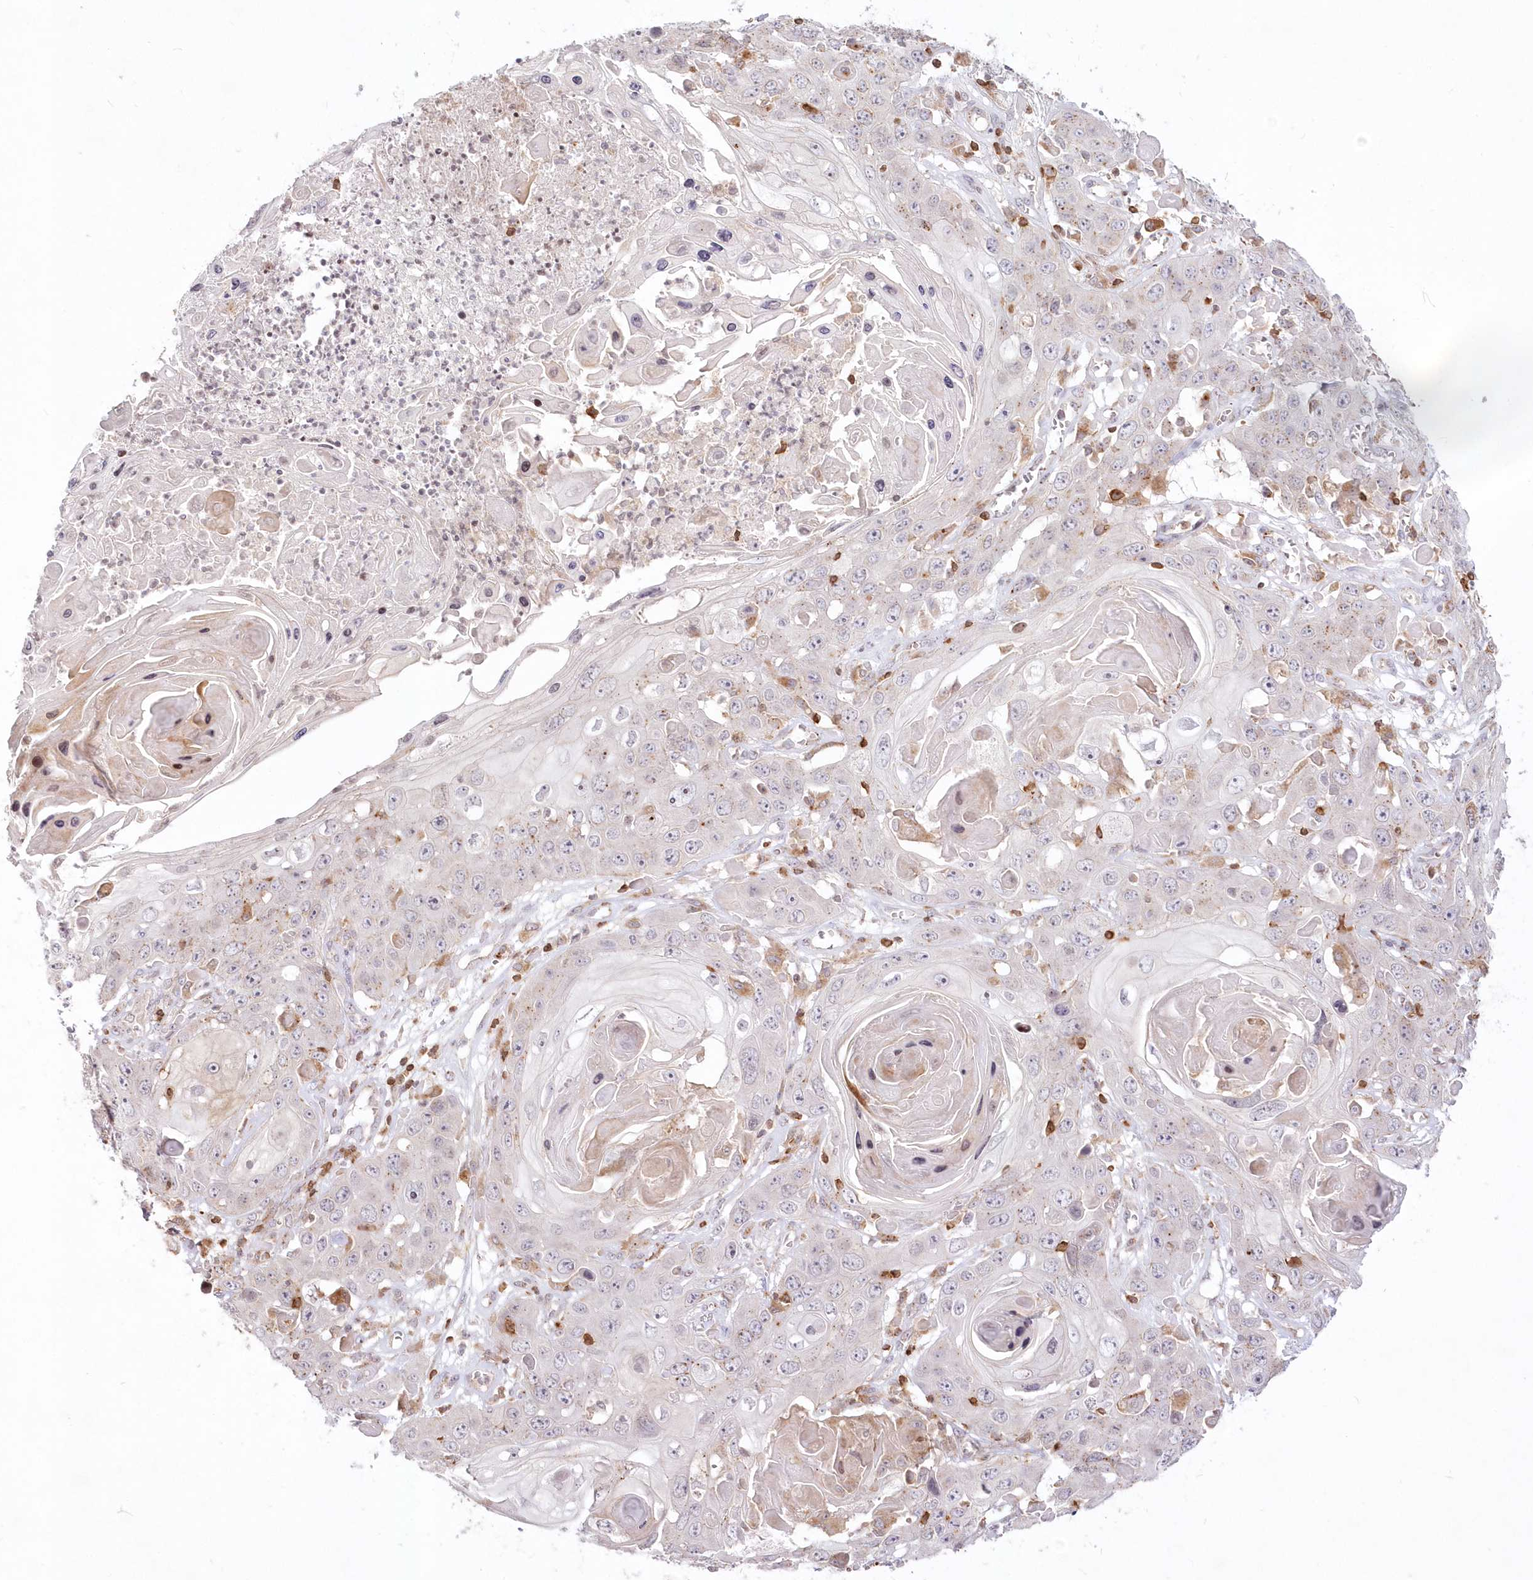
{"staining": {"intensity": "negative", "quantity": "none", "location": "none"}, "tissue": "skin cancer", "cell_type": "Tumor cells", "image_type": "cancer", "snomed": [{"axis": "morphology", "description": "Squamous cell carcinoma, NOS"}, {"axis": "topography", "description": "Skin"}], "caption": "Immunohistochemical staining of skin squamous cell carcinoma reveals no significant positivity in tumor cells.", "gene": "MTMR3", "patient": {"sex": "male", "age": 55}}